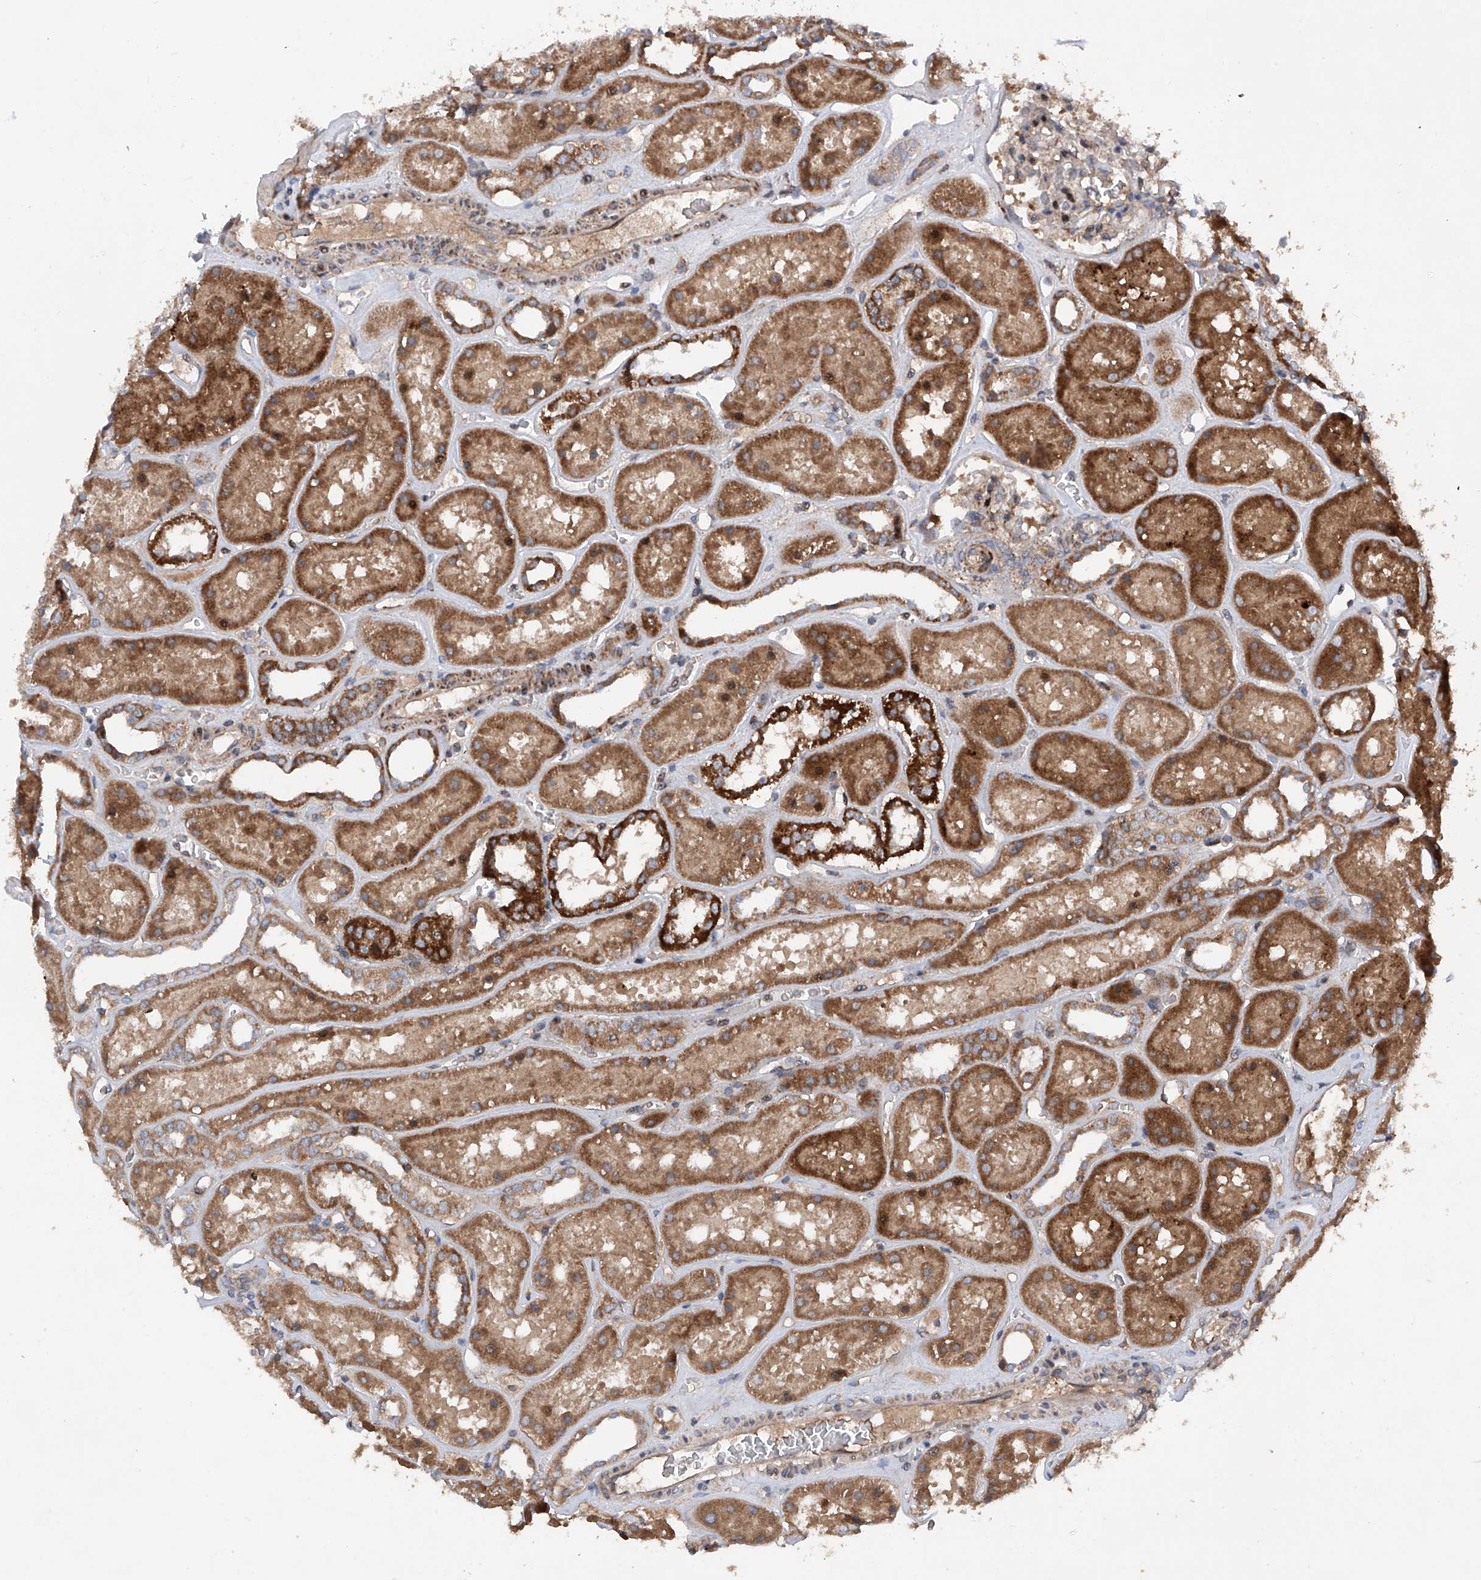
{"staining": {"intensity": "moderate", "quantity": "25%-75%", "location": "cytoplasmic/membranous"}, "tissue": "kidney", "cell_type": "Cells in glomeruli", "image_type": "normal", "snomed": [{"axis": "morphology", "description": "Normal tissue, NOS"}, {"axis": "topography", "description": "Kidney"}], "caption": "Kidney was stained to show a protein in brown. There is medium levels of moderate cytoplasmic/membranous positivity in approximately 25%-75% of cells in glomeruli.", "gene": "DAD1", "patient": {"sex": "female", "age": 41}}